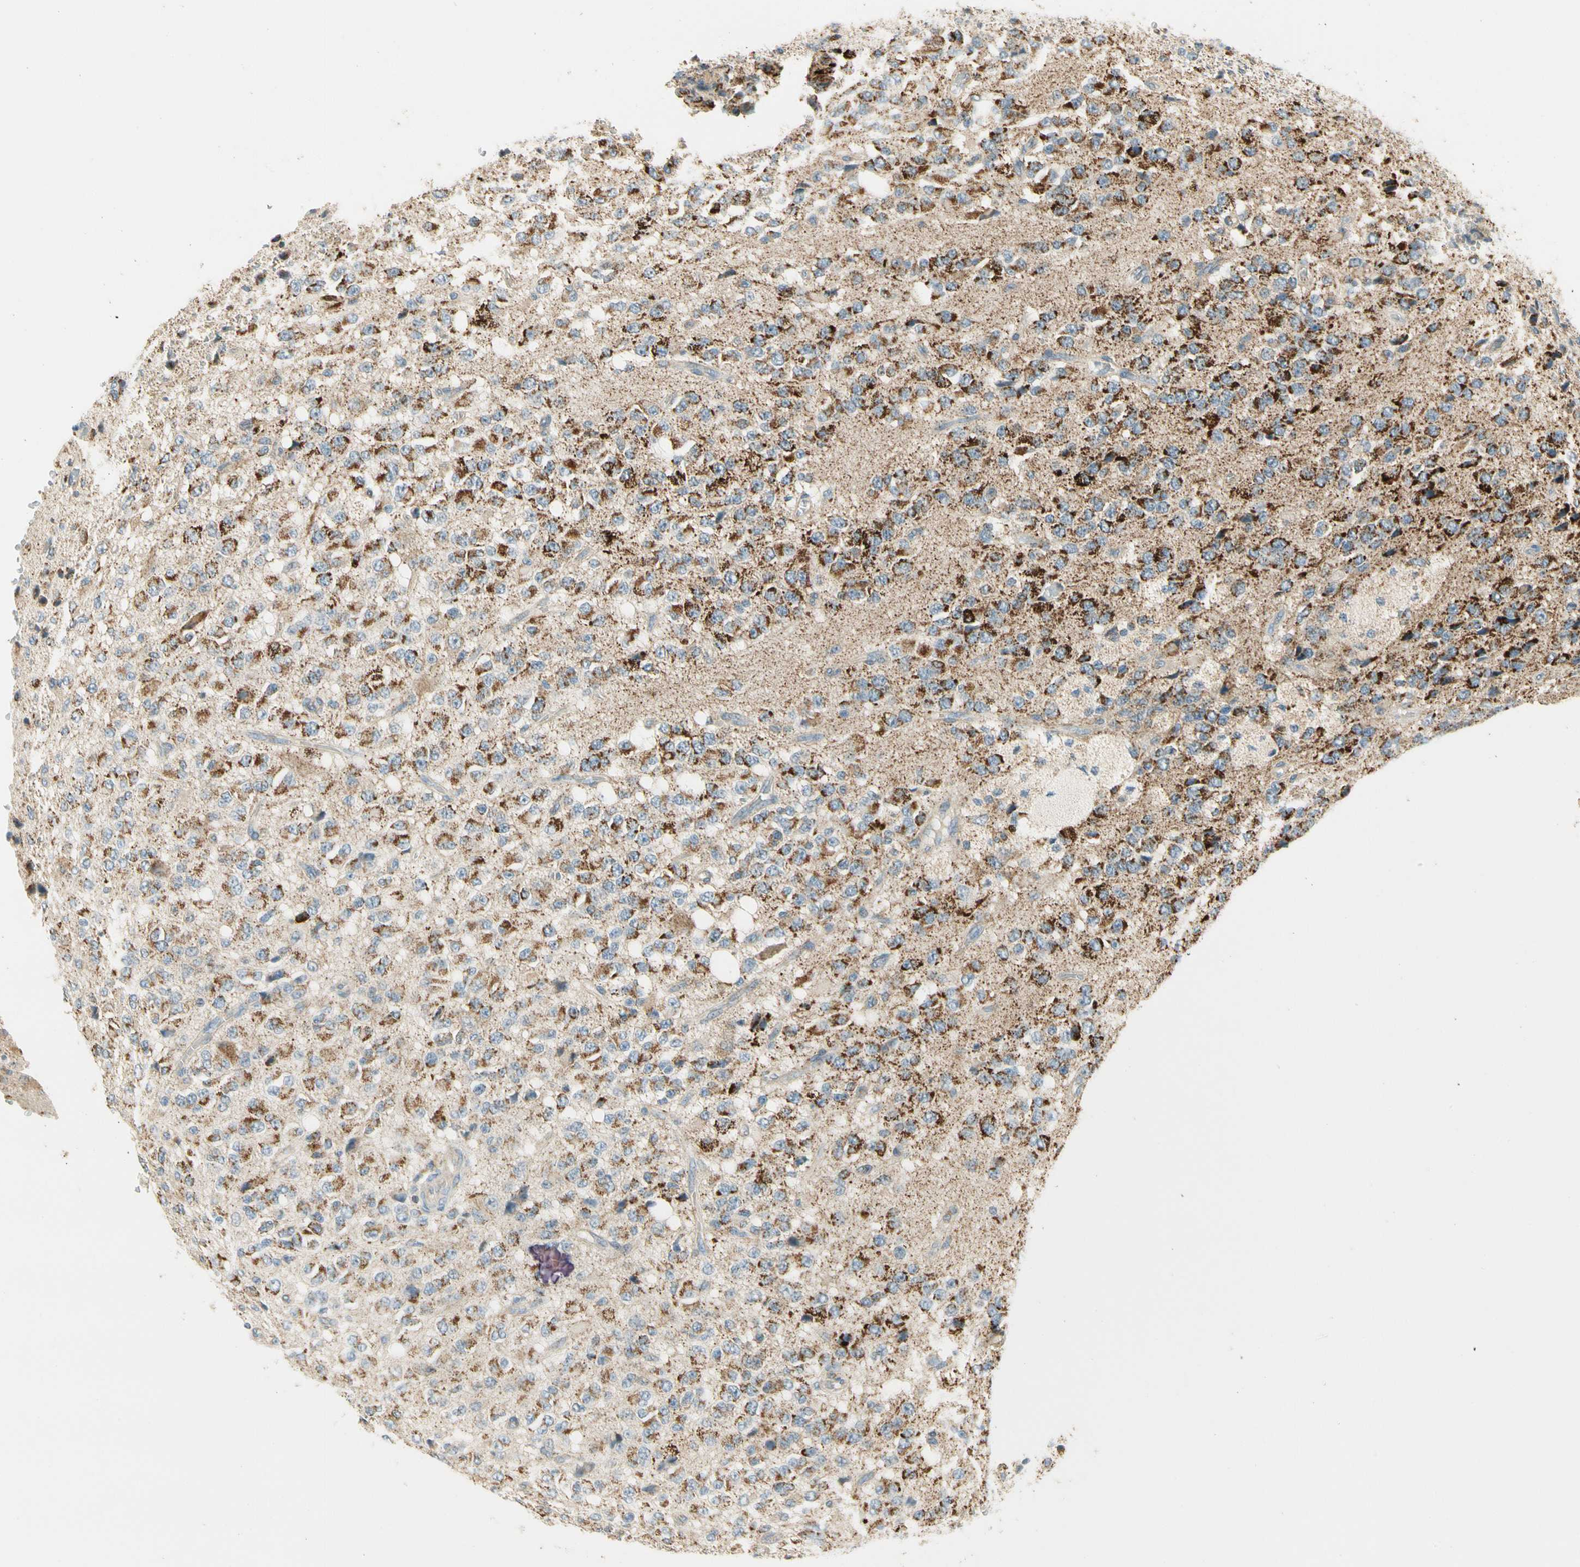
{"staining": {"intensity": "strong", "quantity": "25%-75%", "location": "cytoplasmic/membranous"}, "tissue": "glioma", "cell_type": "Tumor cells", "image_type": "cancer", "snomed": [{"axis": "morphology", "description": "Glioma, malignant, High grade"}, {"axis": "topography", "description": "pancreas cauda"}], "caption": "High-magnification brightfield microscopy of malignant high-grade glioma stained with DAB (3,3'-diaminobenzidine) (brown) and counterstained with hematoxylin (blue). tumor cells exhibit strong cytoplasmic/membranous staining is identified in about25%-75% of cells.", "gene": "EPHB3", "patient": {"sex": "male", "age": 60}}